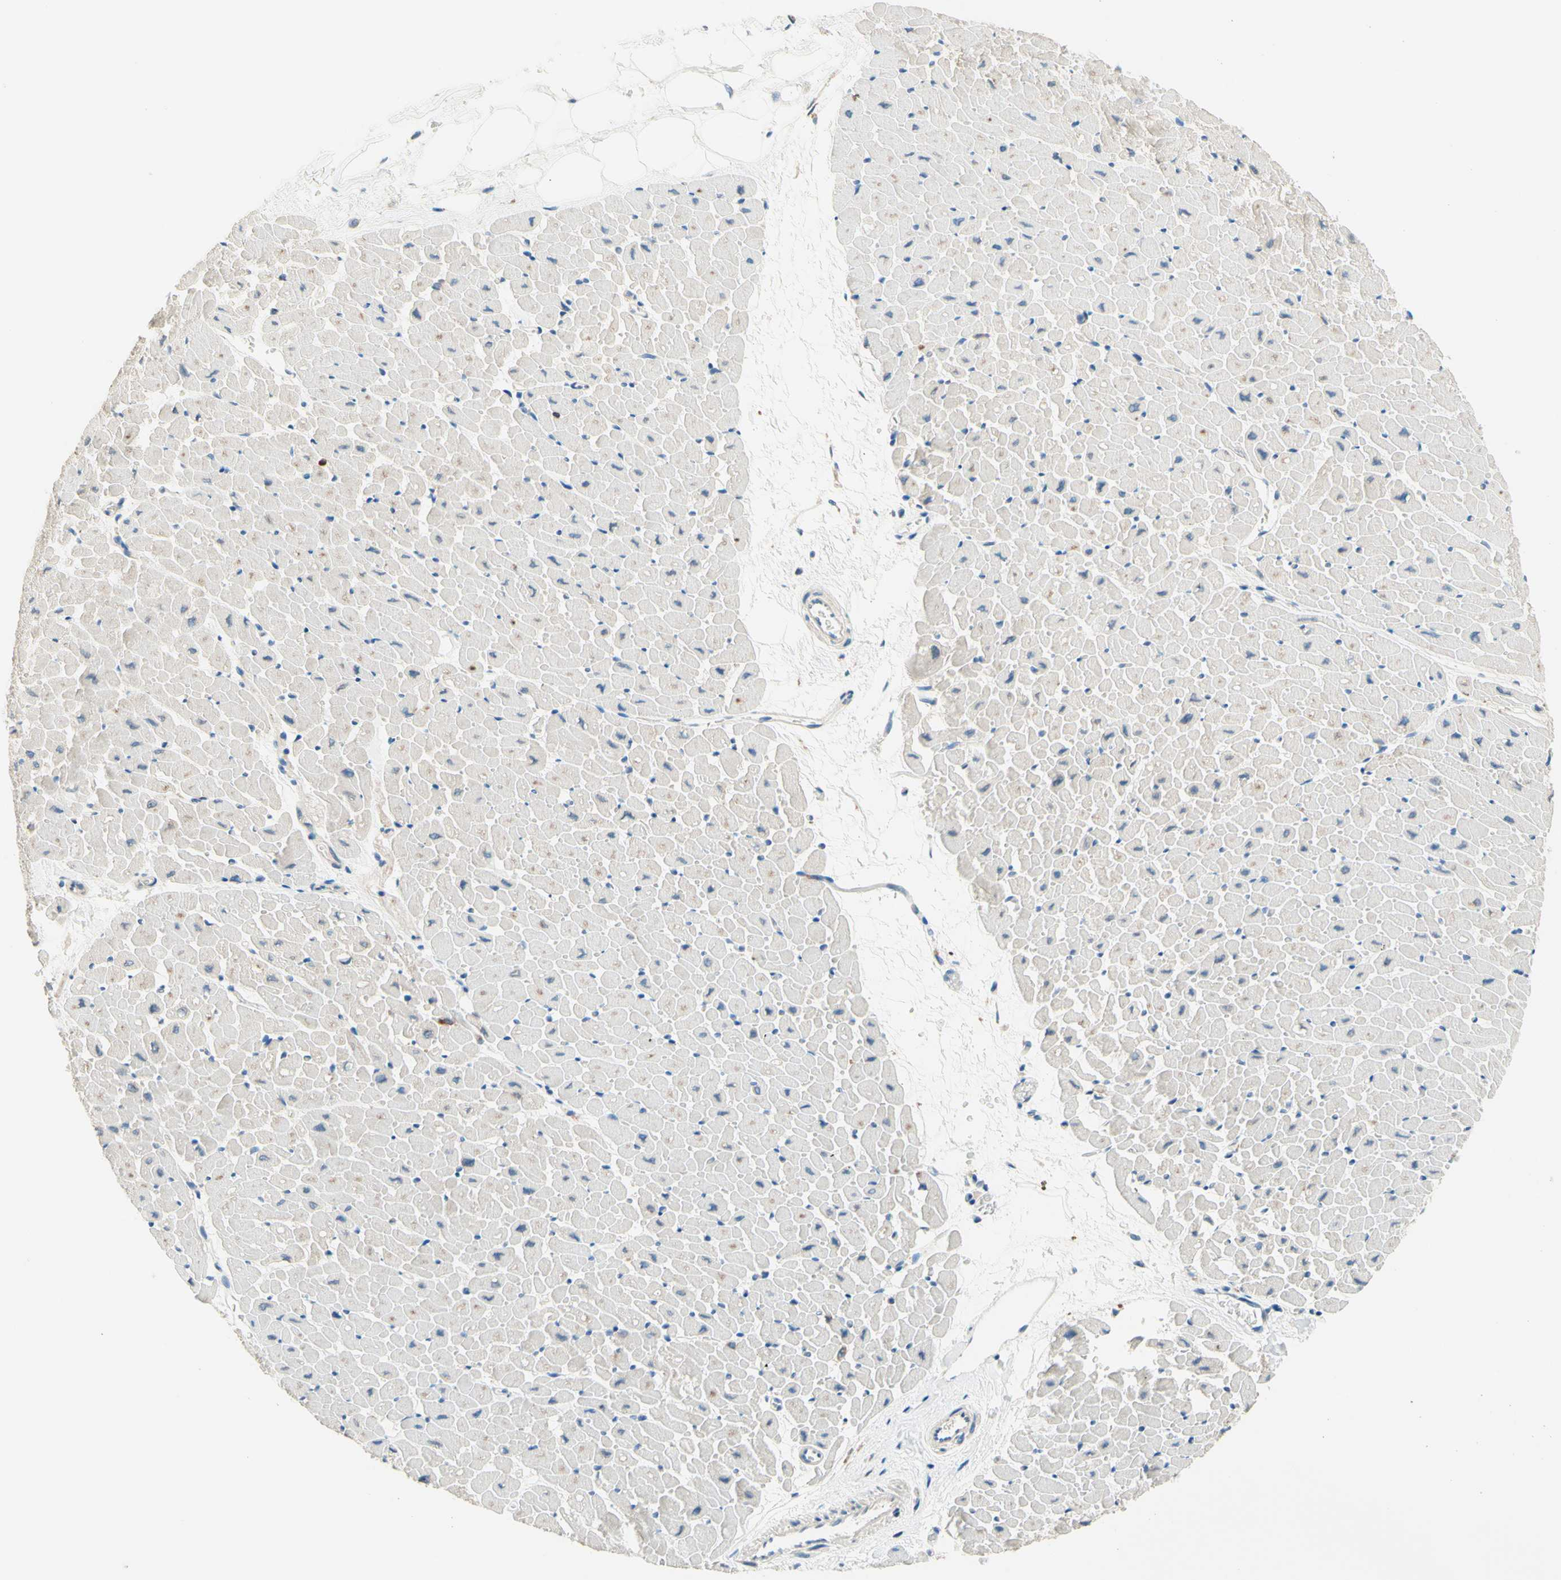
{"staining": {"intensity": "weak", "quantity": "<25%", "location": "cytoplasmic/membranous"}, "tissue": "heart muscle", "cell_type": "Cardiomyocytes", "image_type": "normal", "snomed": [{"axis": "morphology", "description": "Normal tissue, NOS"}, {"axis": "topography", "description": "Heart"}], "caption": "A high-resolution micrograph shows immunohistochemistry (IHC) staining of benign heart muscle, which exhibits no significant staining in cardiomyocytes.", "gene": "SIGLEC9", "patient": {"sex": "male", "age": 45}}